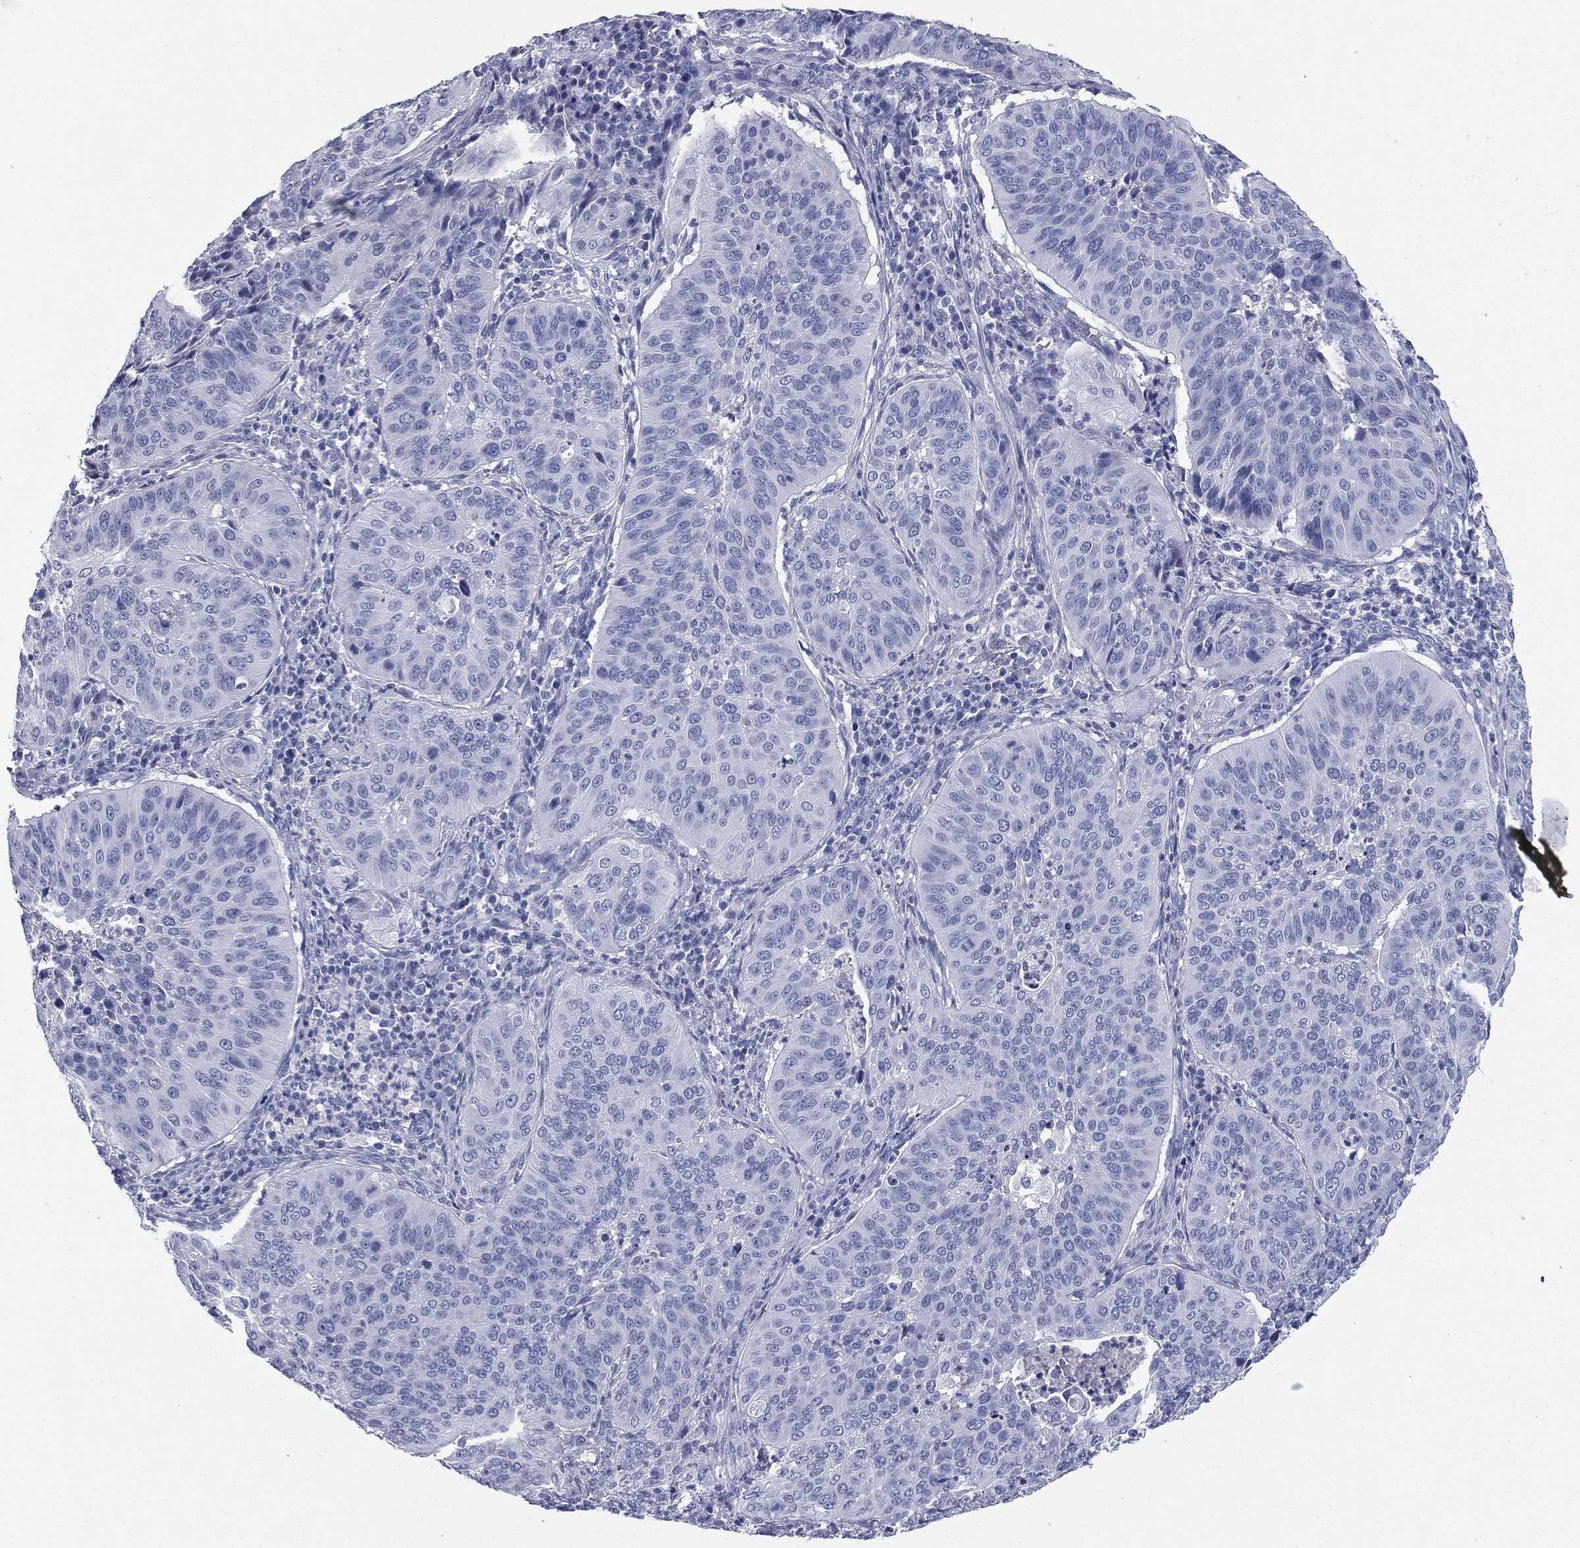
{"staining": {"intensity": "negative", "quantity": "none", "location": "none"}, "tissue": "cervical cancer", "cell_type": "Tumor cells", "image_type": "cancer", "snomed": [{"axis": "morphology", "description": "Normal tissue, NOS"}, {"axis": "morphology", "description": "Squamous cell carcinoma, NOS"}, {"axis": "topography", "description": "Cervix"}], "caption": "The histopathology image displays no staining of tumor cells in cervical cancer (squamous cell carcinoma). Nuclei are stained in blue.", "gene": "HP", "patient": {"sex": "female", "age": 39}}